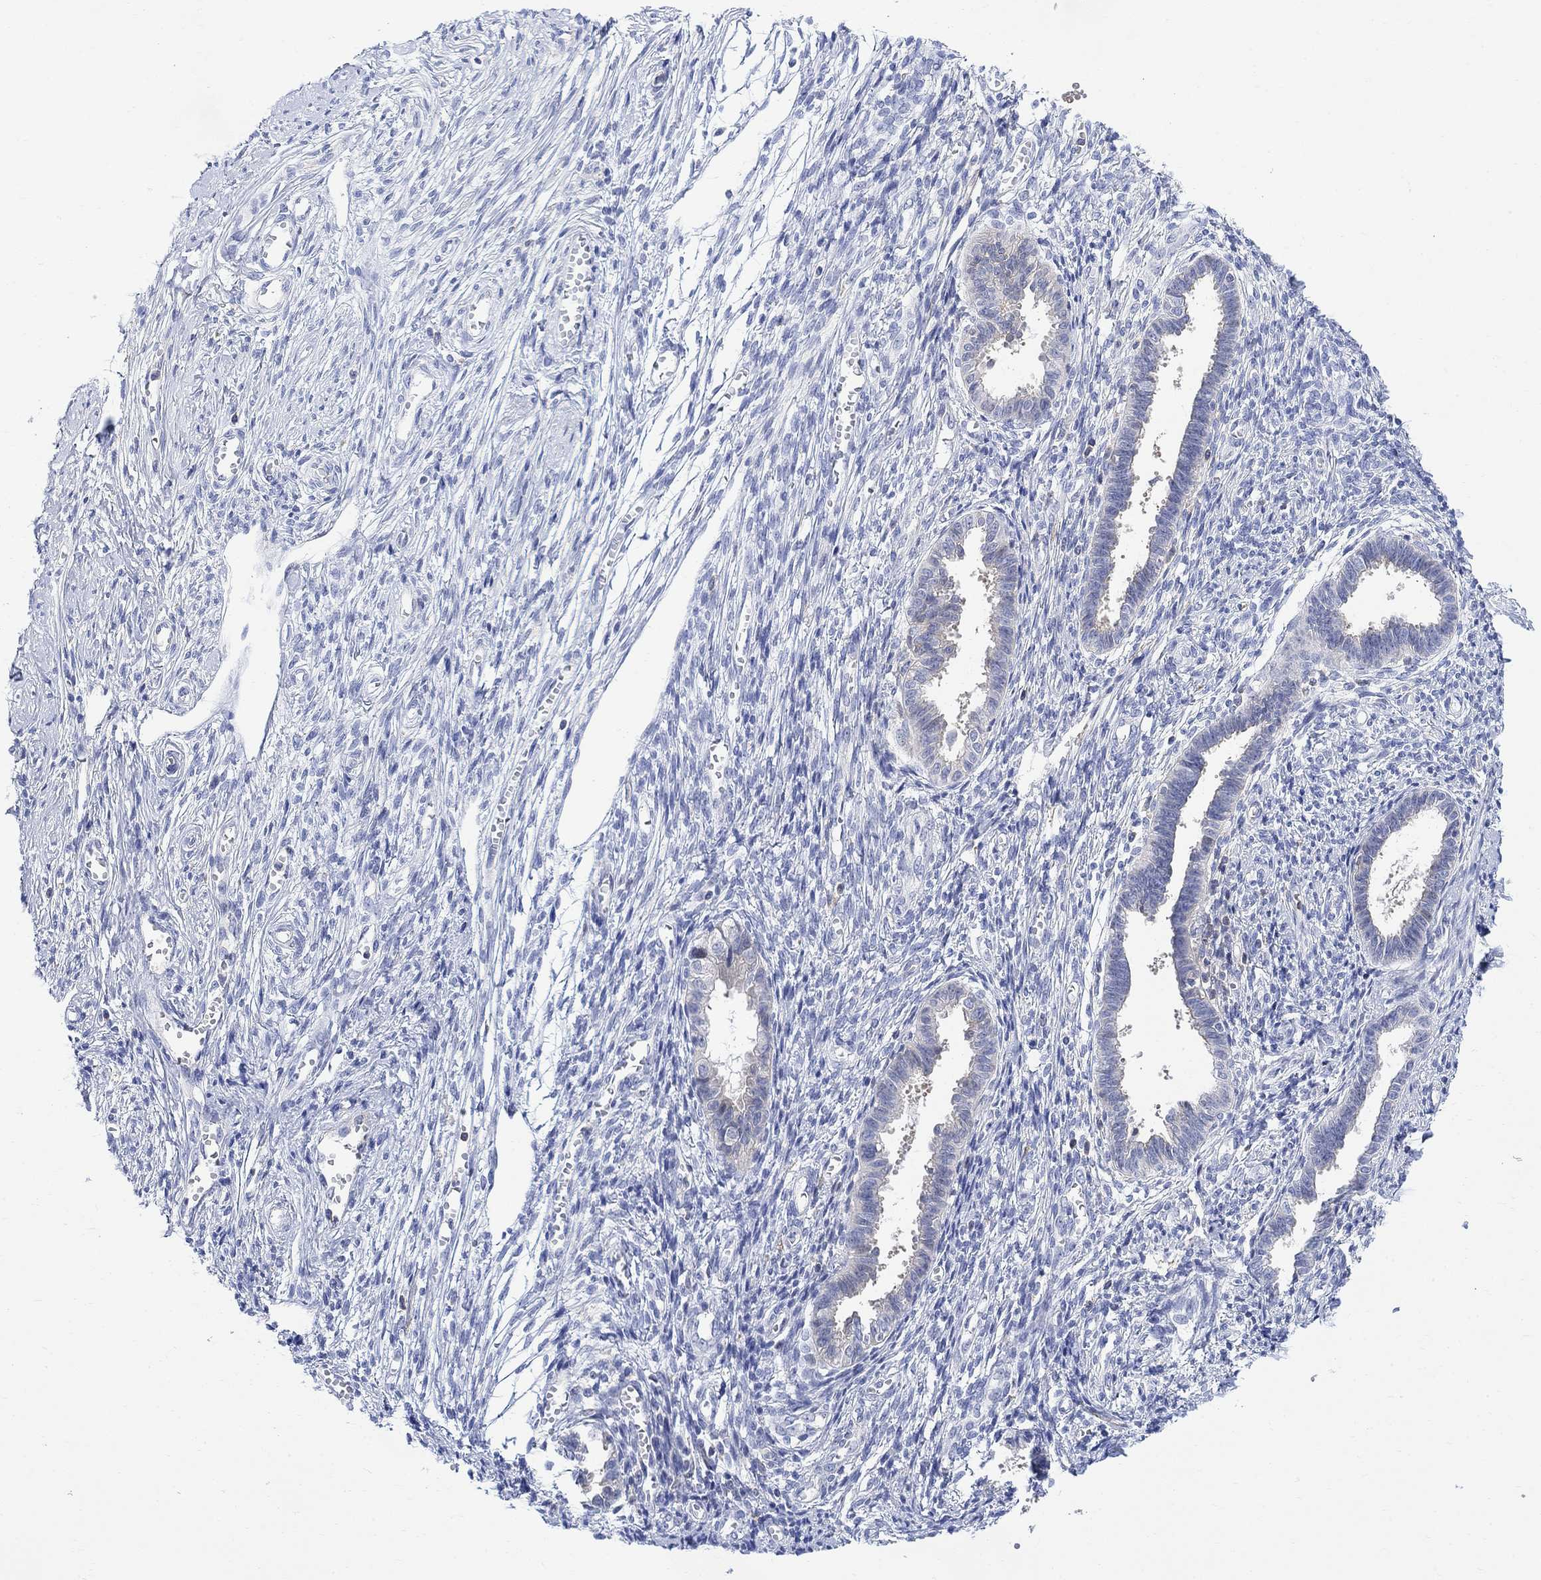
{"staining": {"intensity": "negative", "quantity": "none", "location": "none"}, "tissue": "endometrium", "cell_type": "Cells in endometrial stroma", "image_type": "normal", "snomed": [{"axis": "morphology", "description": "Normal tissue, NOS"}, {"axis": "topography", "description": "Cervix"}, {"axis": "topography", "description": "Endometrium"}], "caption": "Micrograph shows no significant protein expression in cells in endometrial stroma of unremarkable endometrium.", "gene": "ARSK", "patient": {"sex": "female", "age": 37}}